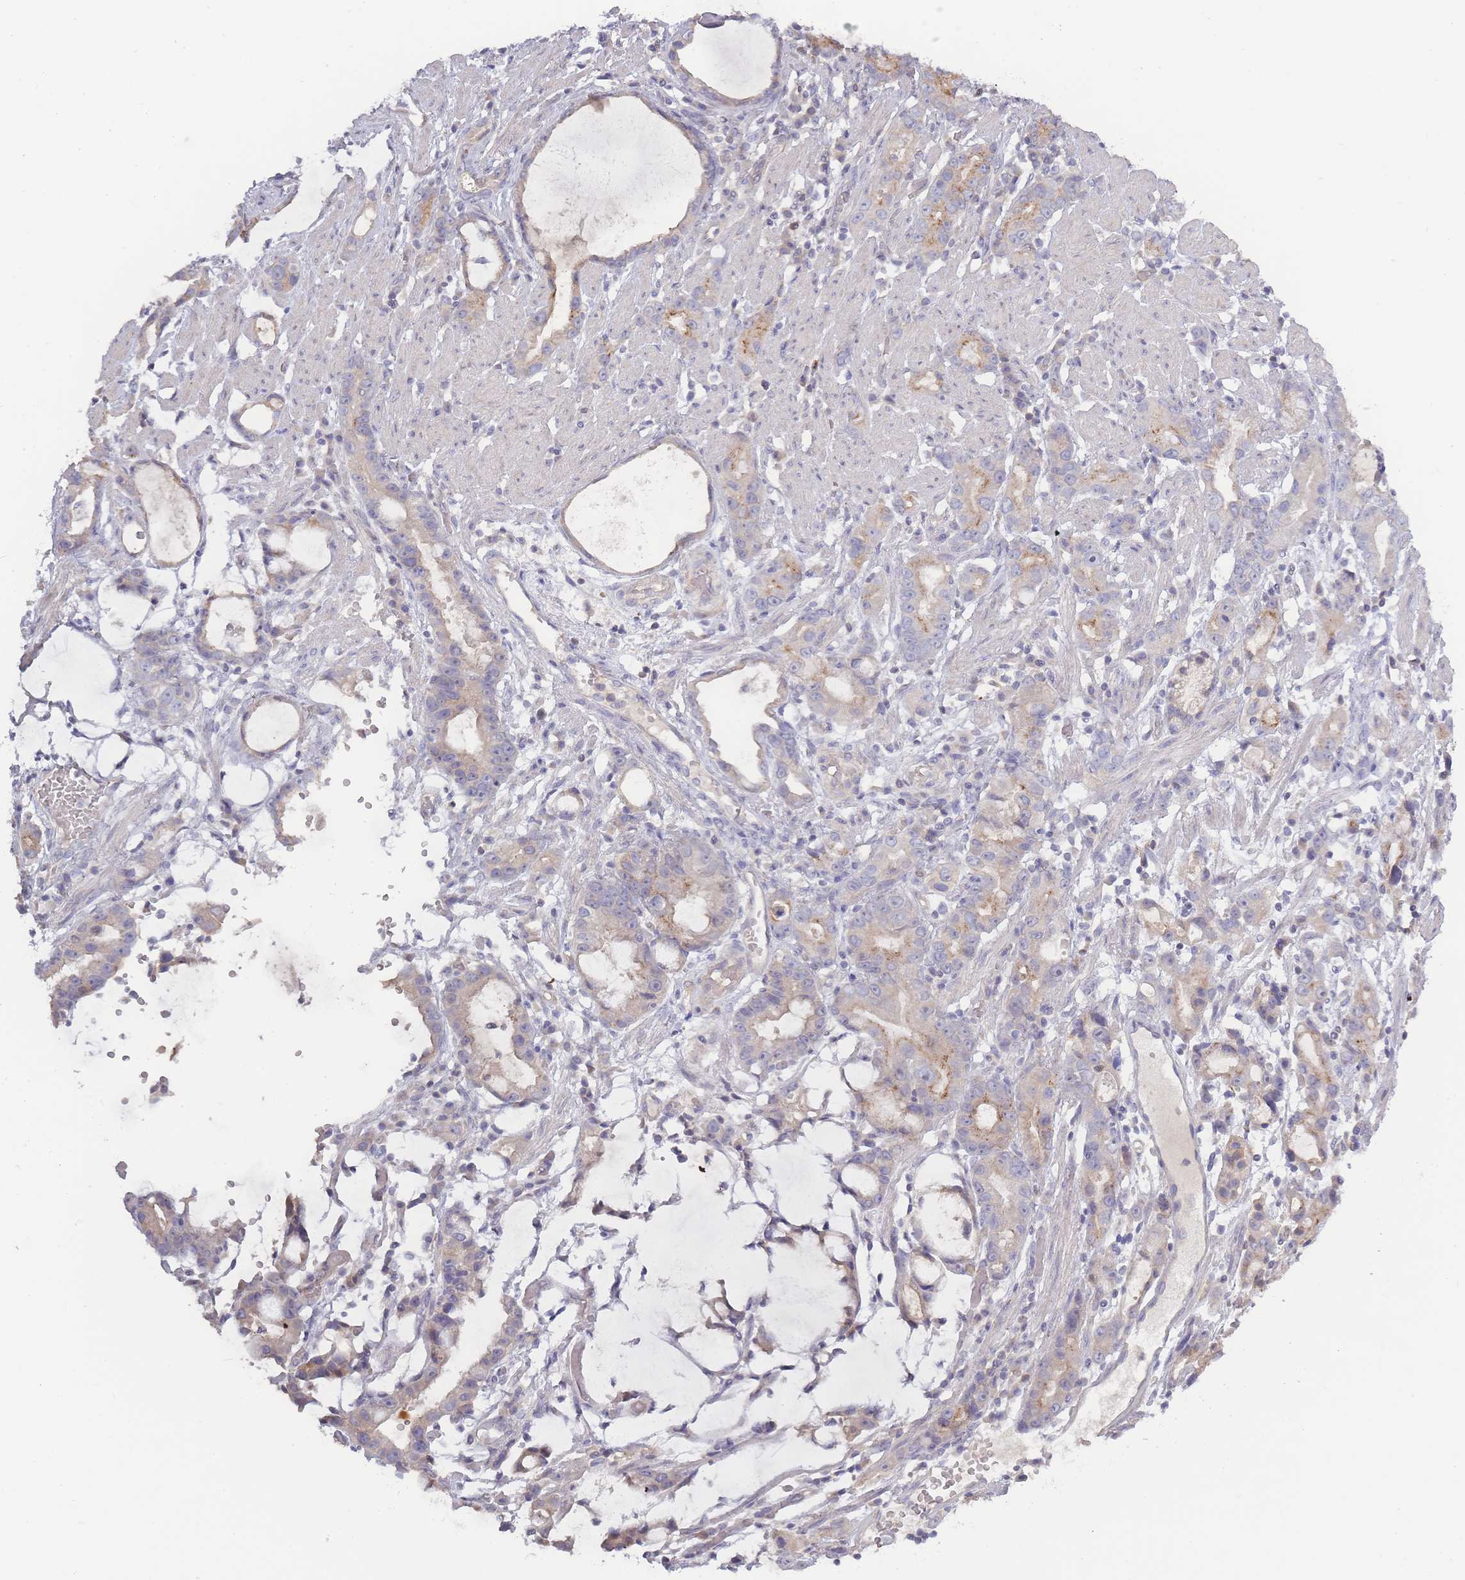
{"staining": {"intensity": "weak", "quantity": "25%-75%", "location": "cytoplasmic/membranous"}, "tissue": "stomach cancer", "cell_type": "Tumor cells", "image_type": "cancer", "snomed": [{"axis": "morphology", "description": "Adenocarcinoma, NOS"}, {"axis": "topography", "description": "Stomach"}], "caption": "A brown stain highlights weak cytoplasmic/membranous expression of a protein in stomach cancer tumor cells.", "gene": "SPHKAP", "patient": {"sex": "male", "age": 55}}